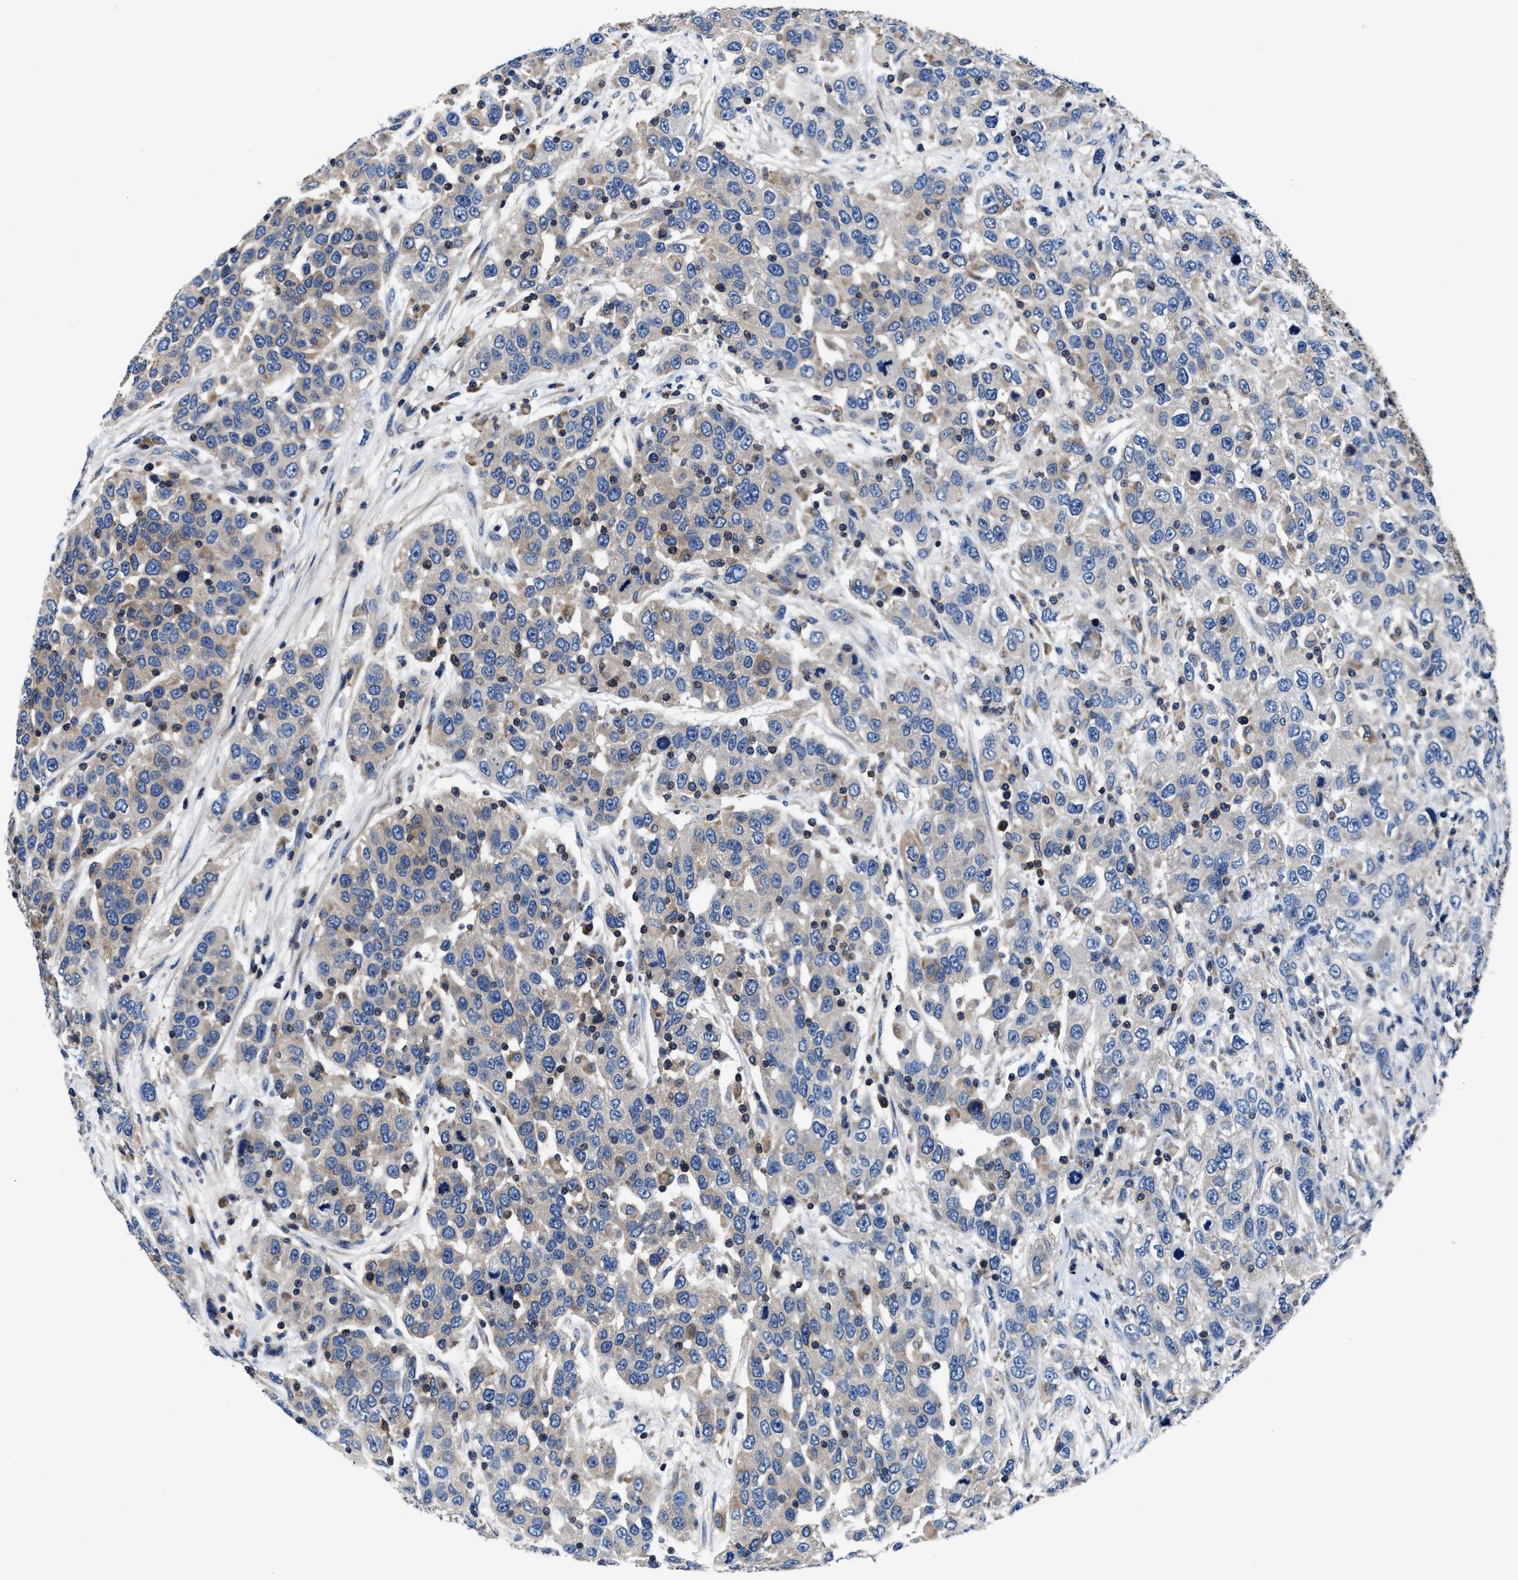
{"staining": {"intensity": "moderate", "quantity": "<25%", "location": "cytoplasmic/membranous"}, "tissue": "urothelial cancer", "cell_type": "Tumor cells", "image_type": "cancer", "snomed": [{"axis": "morphology", "description": "Urothelial carcinoma, High grade"}, {"axis": "topography", "description": "Urinary bladder"}], "caption": "Human high-grade urothelial carcinoma stained with a protein marker displays moderate staining in tumor cells.", "gene": "PHLPP1", "patient": {"sex": "female", "age": 80}}